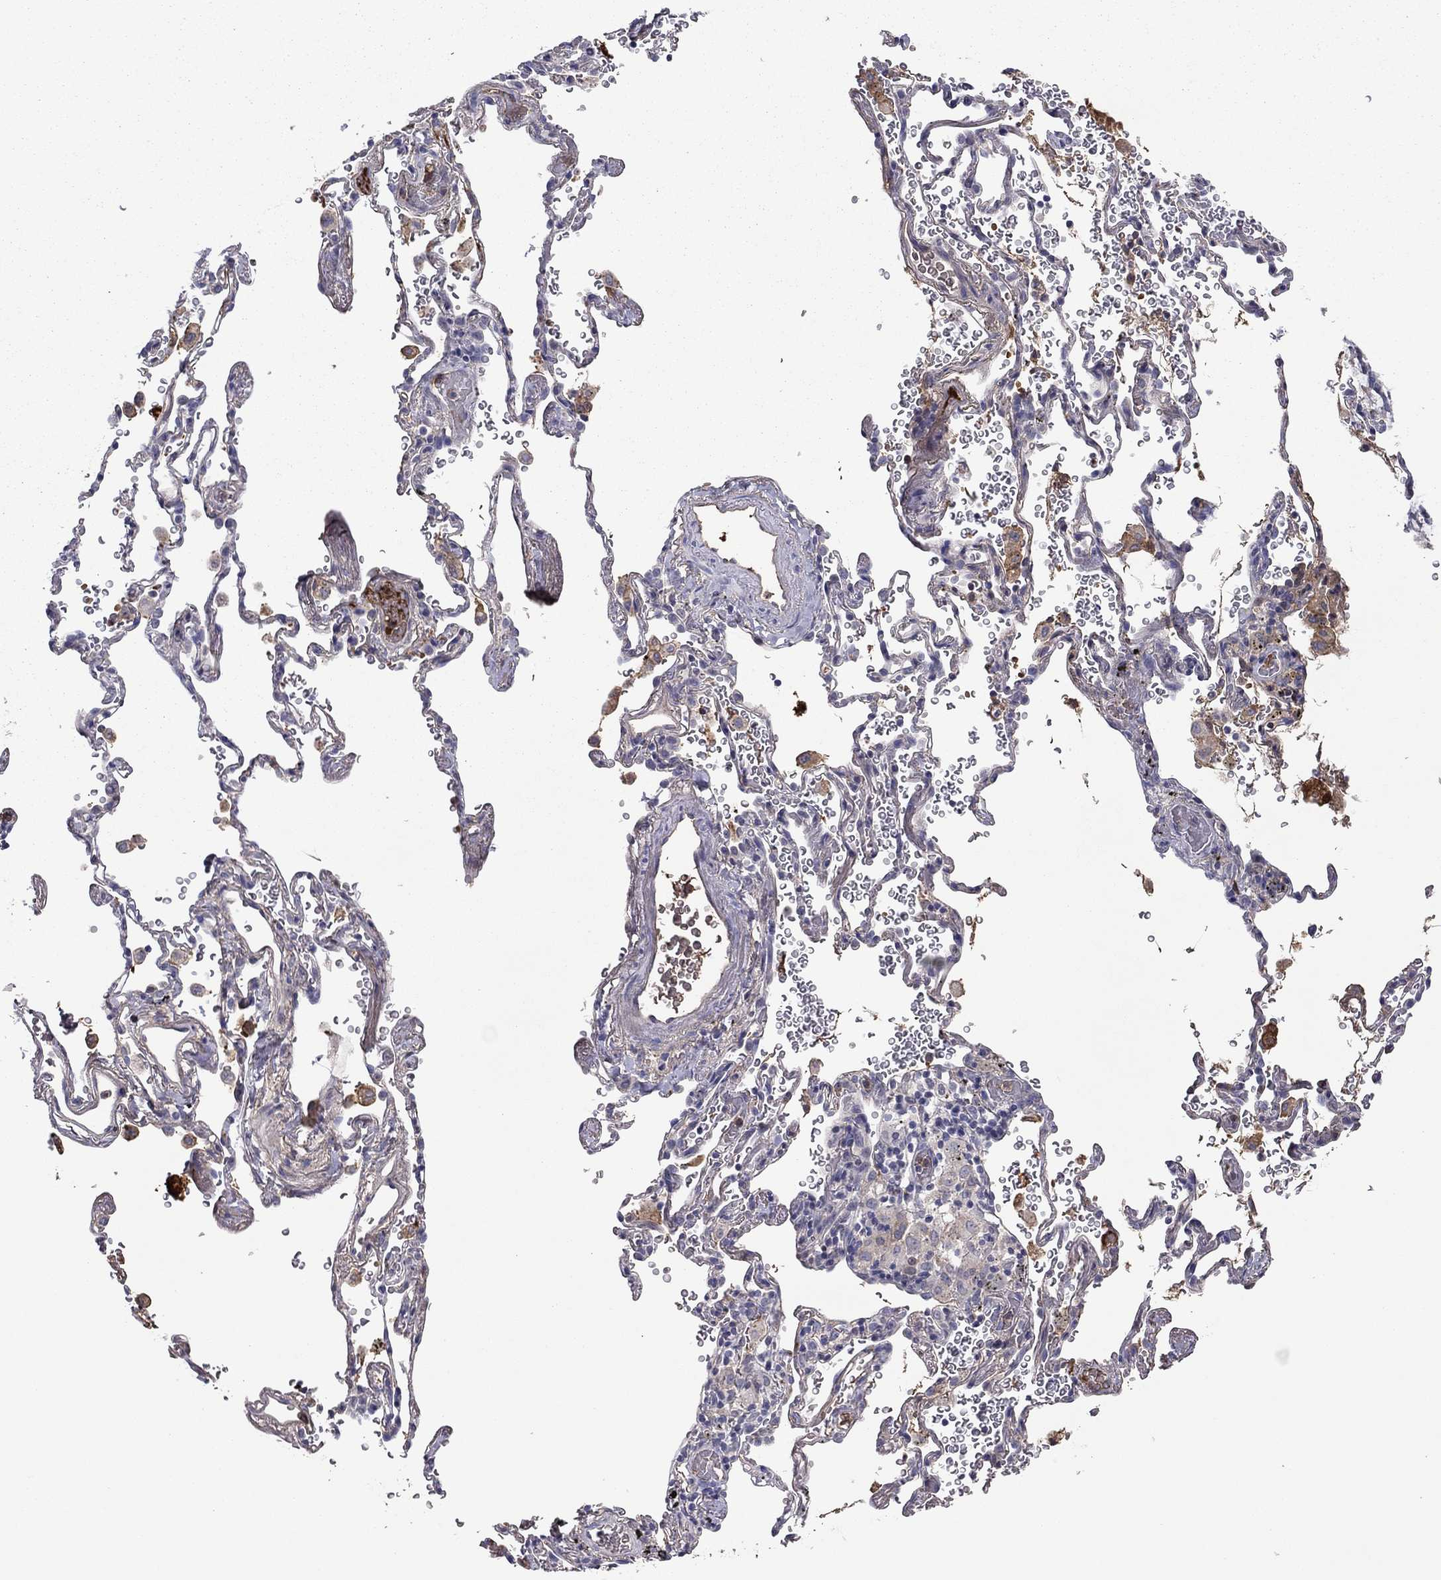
{"staining": {"intensity": "negative", "quantity": "none", "location": "none"}, "tissue": "soft tissue", "cell_type": "Fibroblasts", "image_type": "normal", "snomed": [{"axis": "morphology", "description": "Normal tissue, NOS"}, {"axis": "morphology", "description": "Adenocarcinoma, NOS"}, {"axis": "topography", "description": "Cartilage tissue"}, {"axis": "topography", "description": "Lung"}], "caption": "IHC histopathology image of benign human soft tissue stained for a protein (brown), which shows no staining in fibroblasts.", "gene": "HPX", "patient": {"sex": "male", "age": 59}}